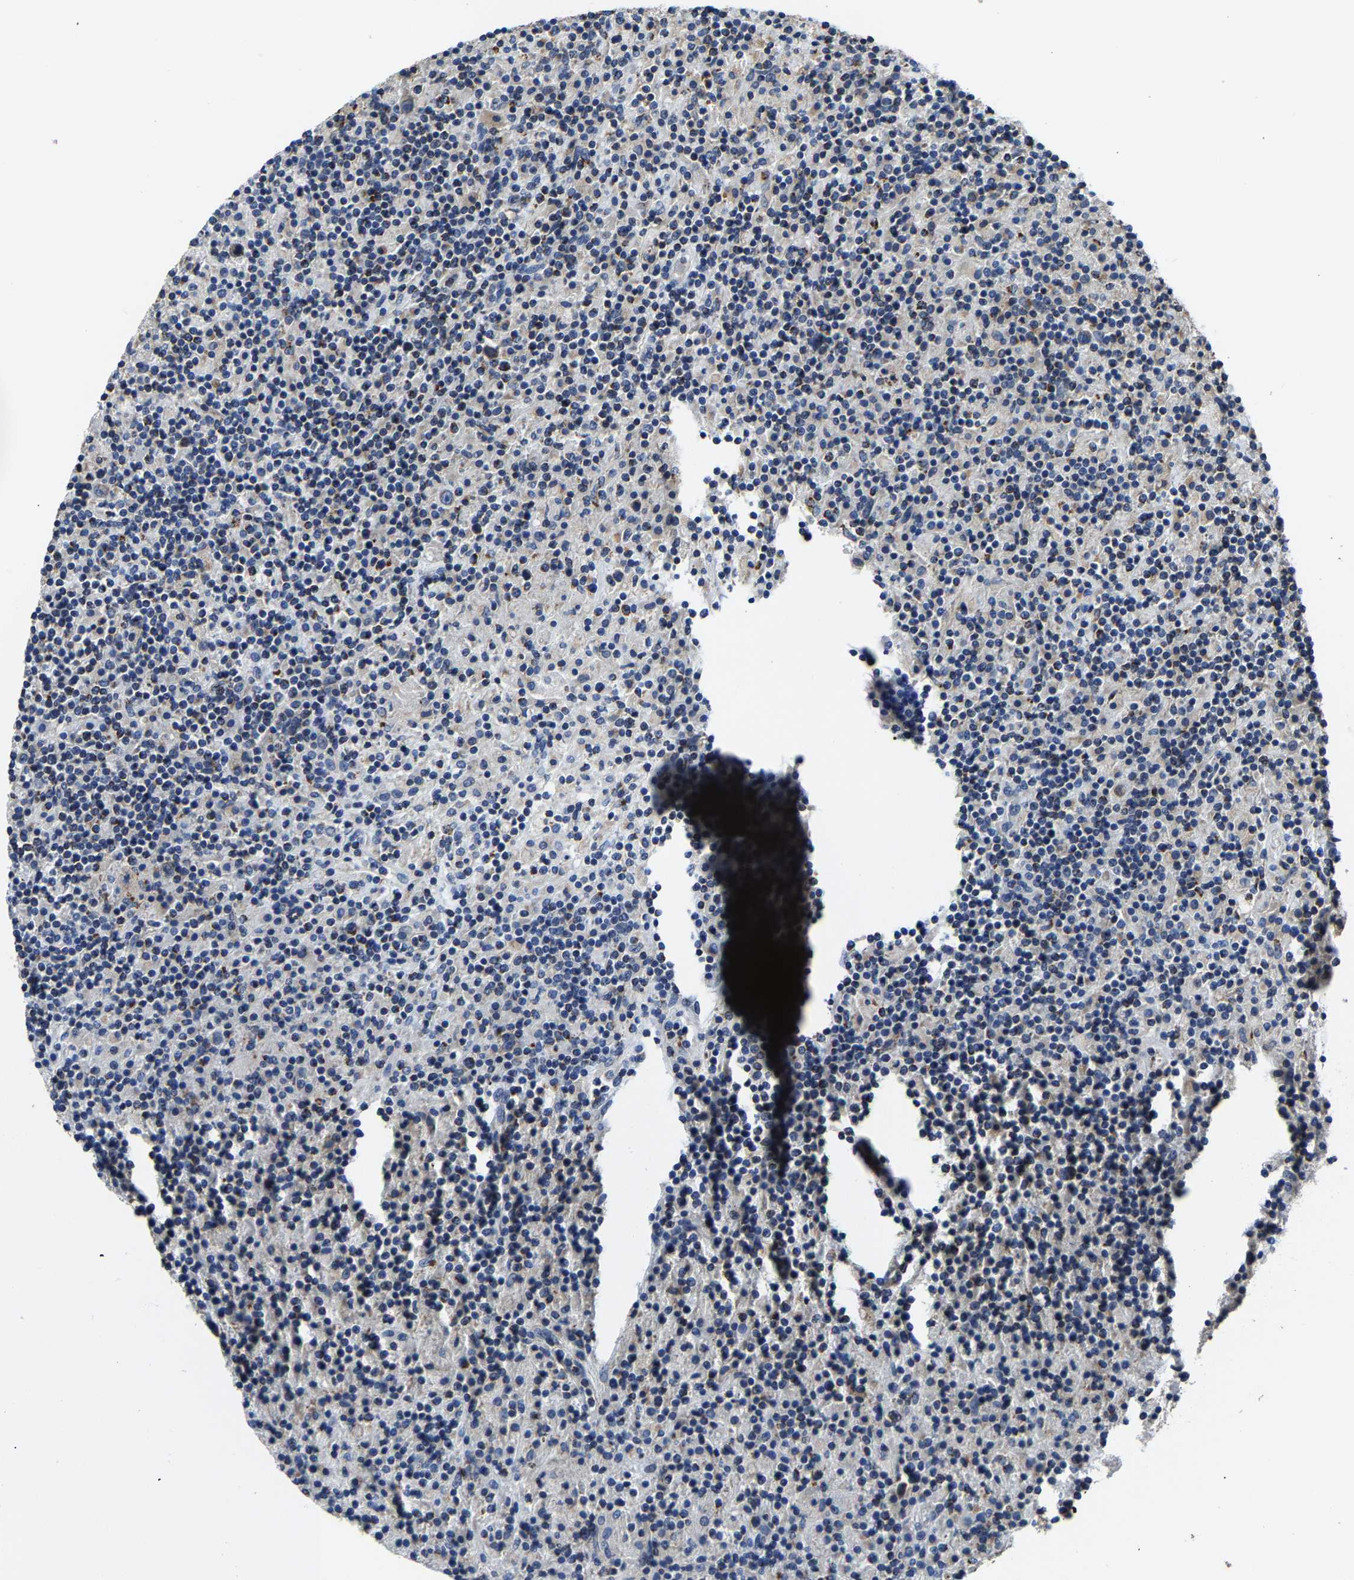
{"staining": {"intensity": "weak", "quantity": "<25%", "location": "cytoplasmic/membranous"}, "tissue": "lymphoma", "cell_type": "Tumor cells", "image_type": "cancer", "snomed": [{"axis": "morphology", "description": "Hodgkin's disease, NOS"}, {"axis": "topography", "description": "Lymph node"}], "caption": "An IHC histopathology image of lymphoma is shown. There is no staining in tumor cells of lymphoma. The staining was performed using DAB to visualize the protein expression in brown, while the nuclei were stained in blue with hematoxylin (Magnification: 20x).", "gene": "AGK", "patient": {"sex": "male", "age": 70}}